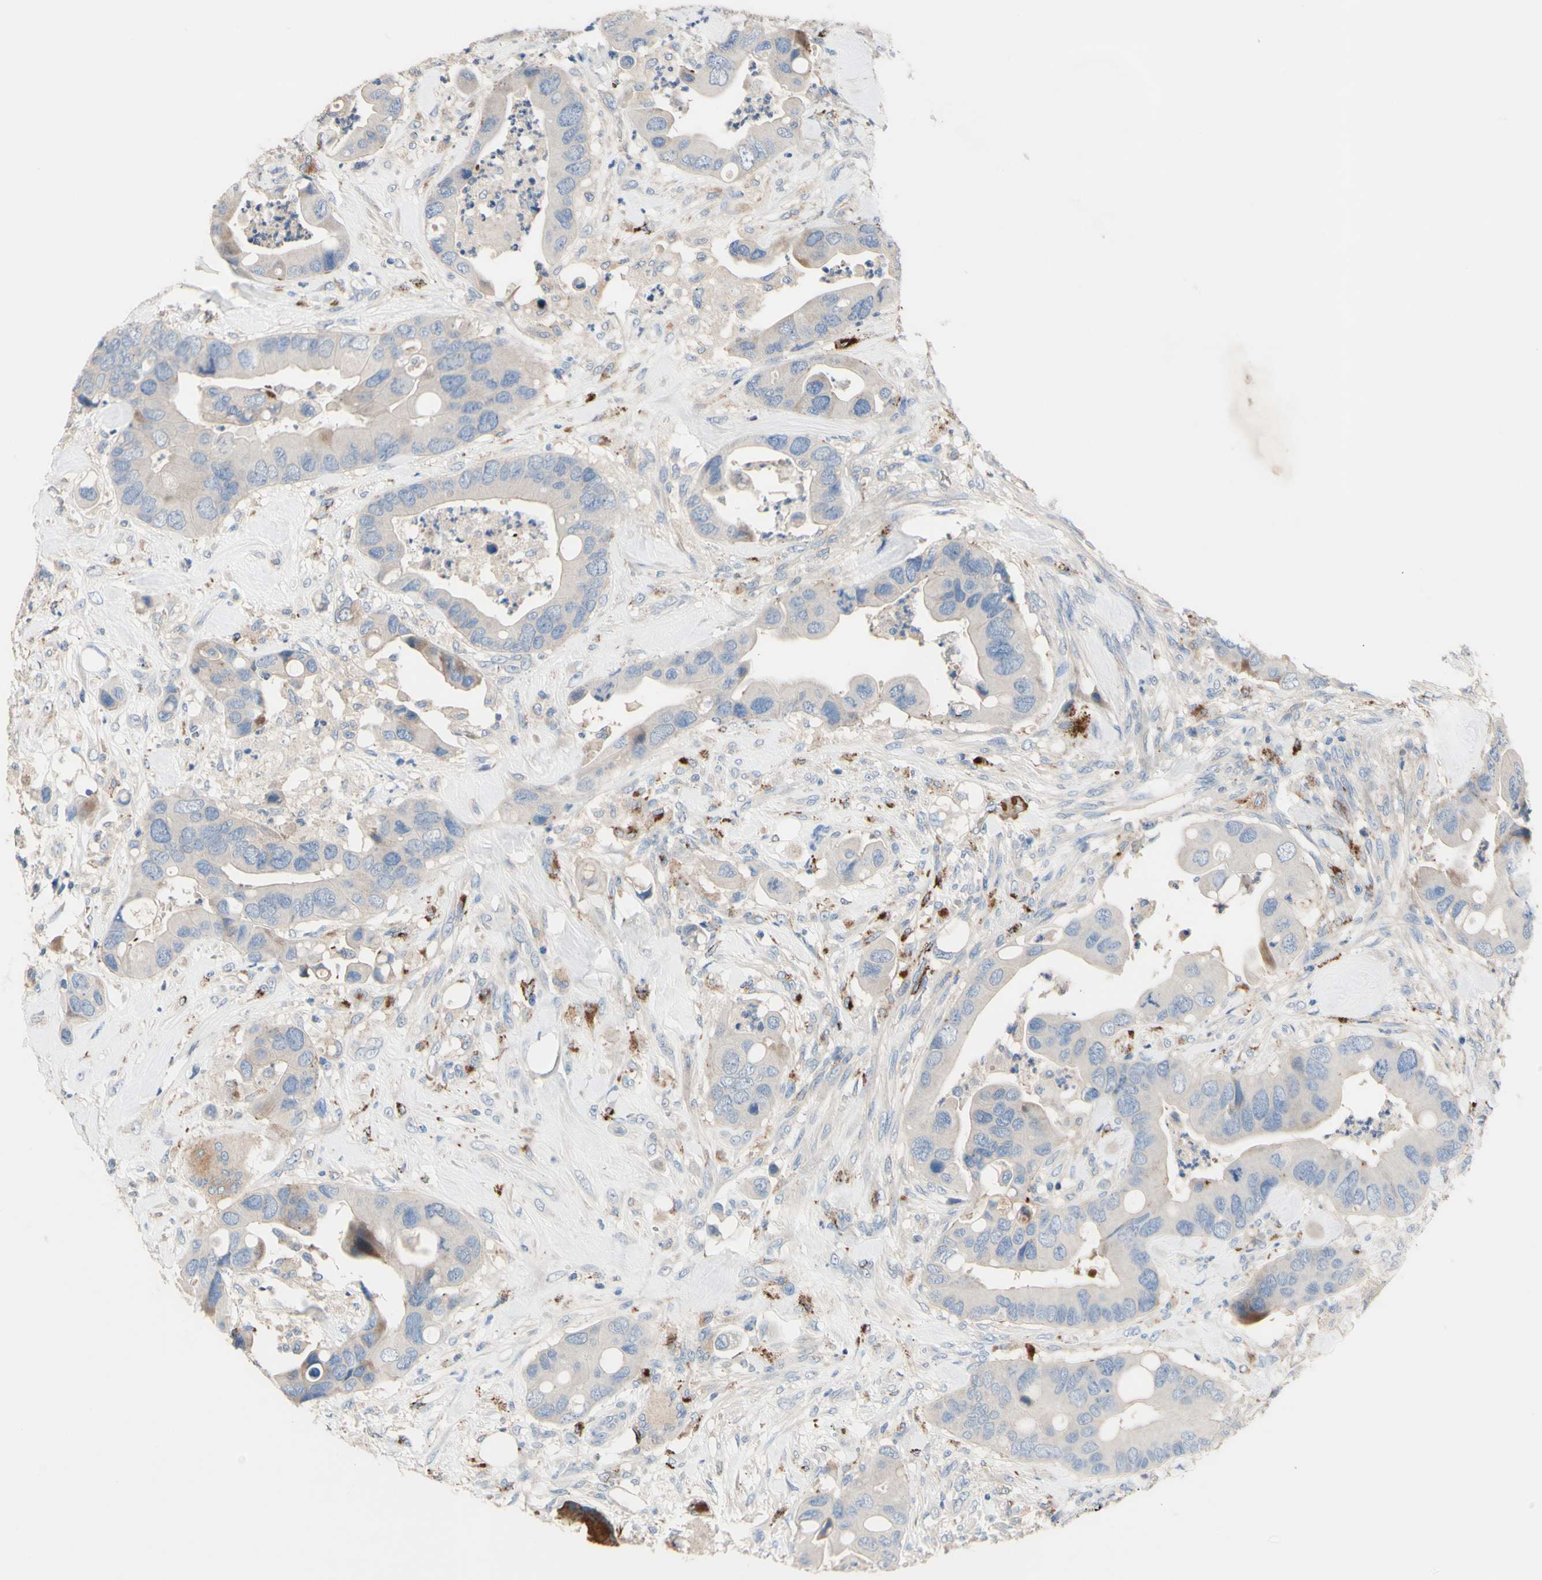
{"staining": {"intensity": "weak", "quantity": ">75%", "location": "cytoplasmic/membranous"}, "tissue": "colorectal cancer", "cell_type": "Tumor cells", "image_type": "cancer", "snomed": [{"axis": "morphology", "description": "Adenocarcinoma, NOS"}, {"axis": "topography", "description": "Rectum"}], "caption": "Approximately >75% of tumor cells in colorectal adenocarcinoma reveal weak cytoplasmic/membranous protein staining as visualized by brown immunohistochemical staining.", "gene": "CDON", "patient": {"sex": "female", "age": 57}}